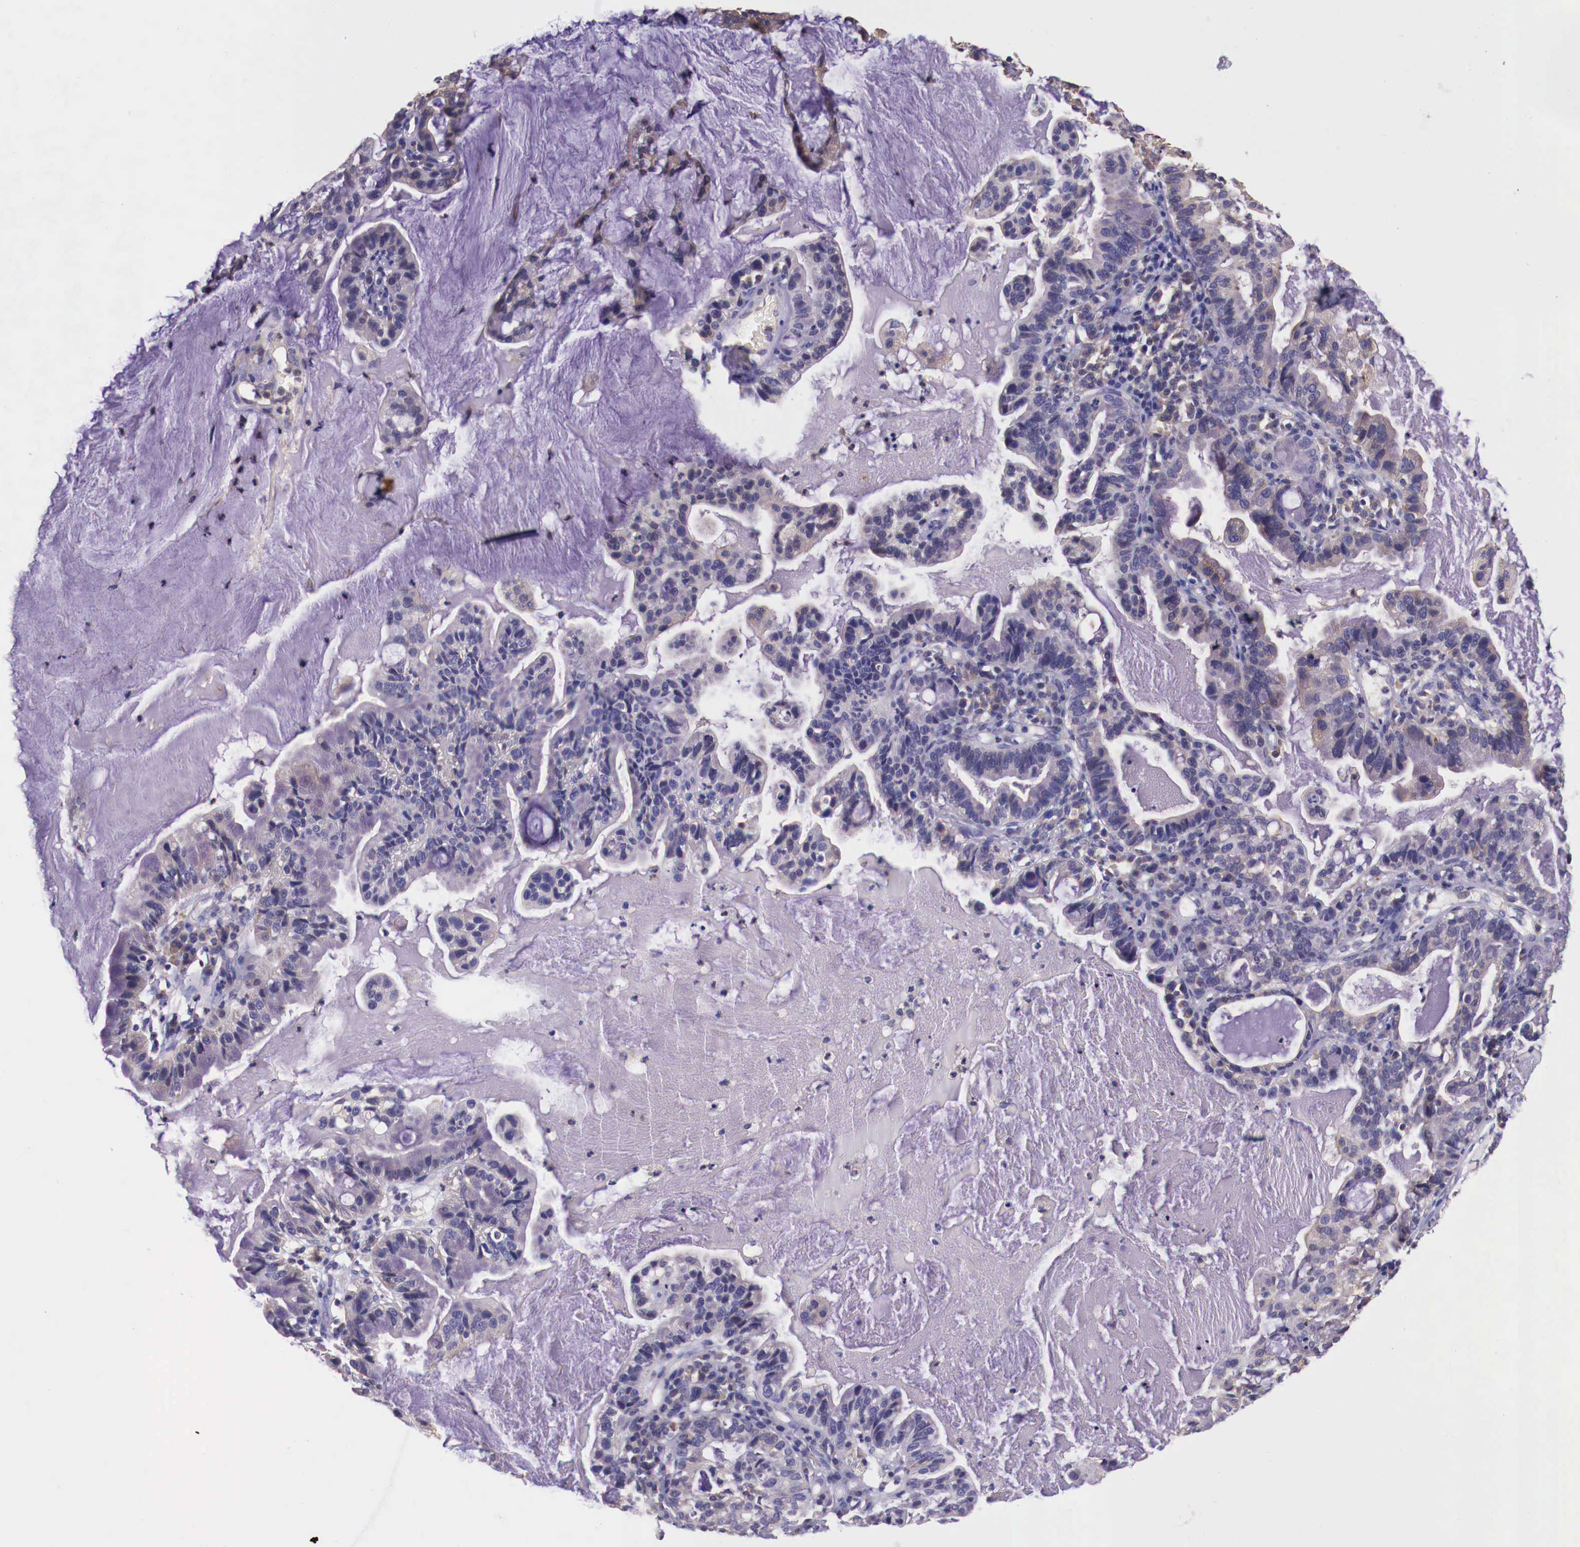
{"staining": {"intensity": "weak", "quantity": "<25%", "location": "cytoplasmic/membranous"}, "tissue": "cervical cancer", "cell_type": "Tumor cells", "image_type": "cancer", "snomed": [{"axis": "morphology", "description": "Adenocarcinoma, NOS"}, {"axis": "topography", "description": "Cervix"}], "caption": "A micrograph of human cervical cancer is negative for staining in tumor cells. (DAB (3,3'-diaminobenzidine) immunohistochemistry (IHC) with hematoxylin counter stain).", "gene": "GRIPAP1", "patient": {"sex": "female", "age": 41}}